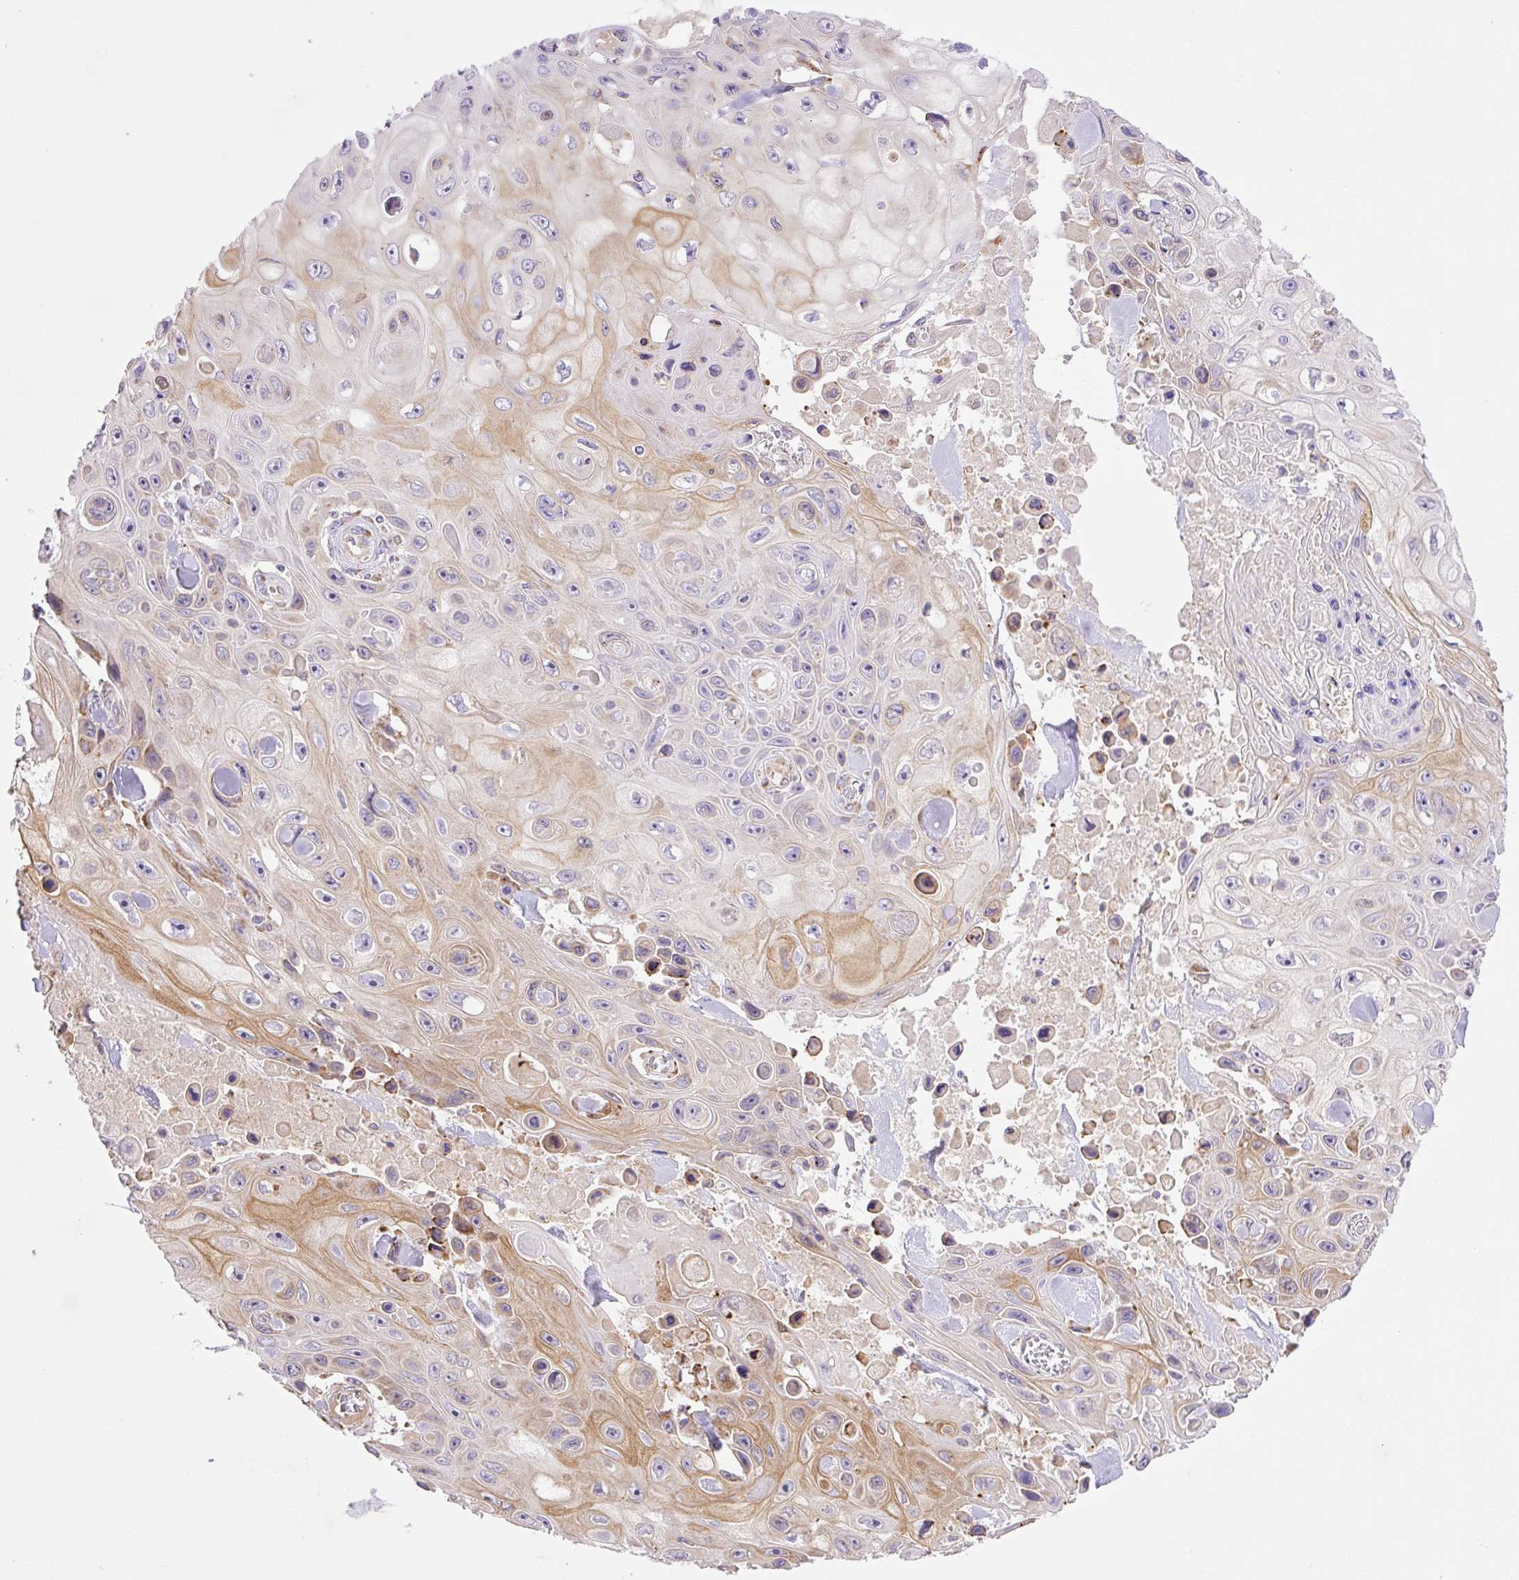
{"staining": {"intensity": "moderate", "quantity": "25%-75%", "location": "cytoplasmic/membranous"}, "tissue": "skin cancer", "cell_type": "Tumor cells", "image_type": "cancer", "snomed": [{"axis": "morphology", "description": "Squamous cell carcinoma, NOS"}, {"axis": "topography", "description": "Skin"}], "caption": "Protein expression analysis of human skin cancer reveals moderate cytoplasmic/membranous expression in approximately 25%-75% of tumor cells.", "gene": "POFUT1", "patient": {"sex": "male", "age": 82}}